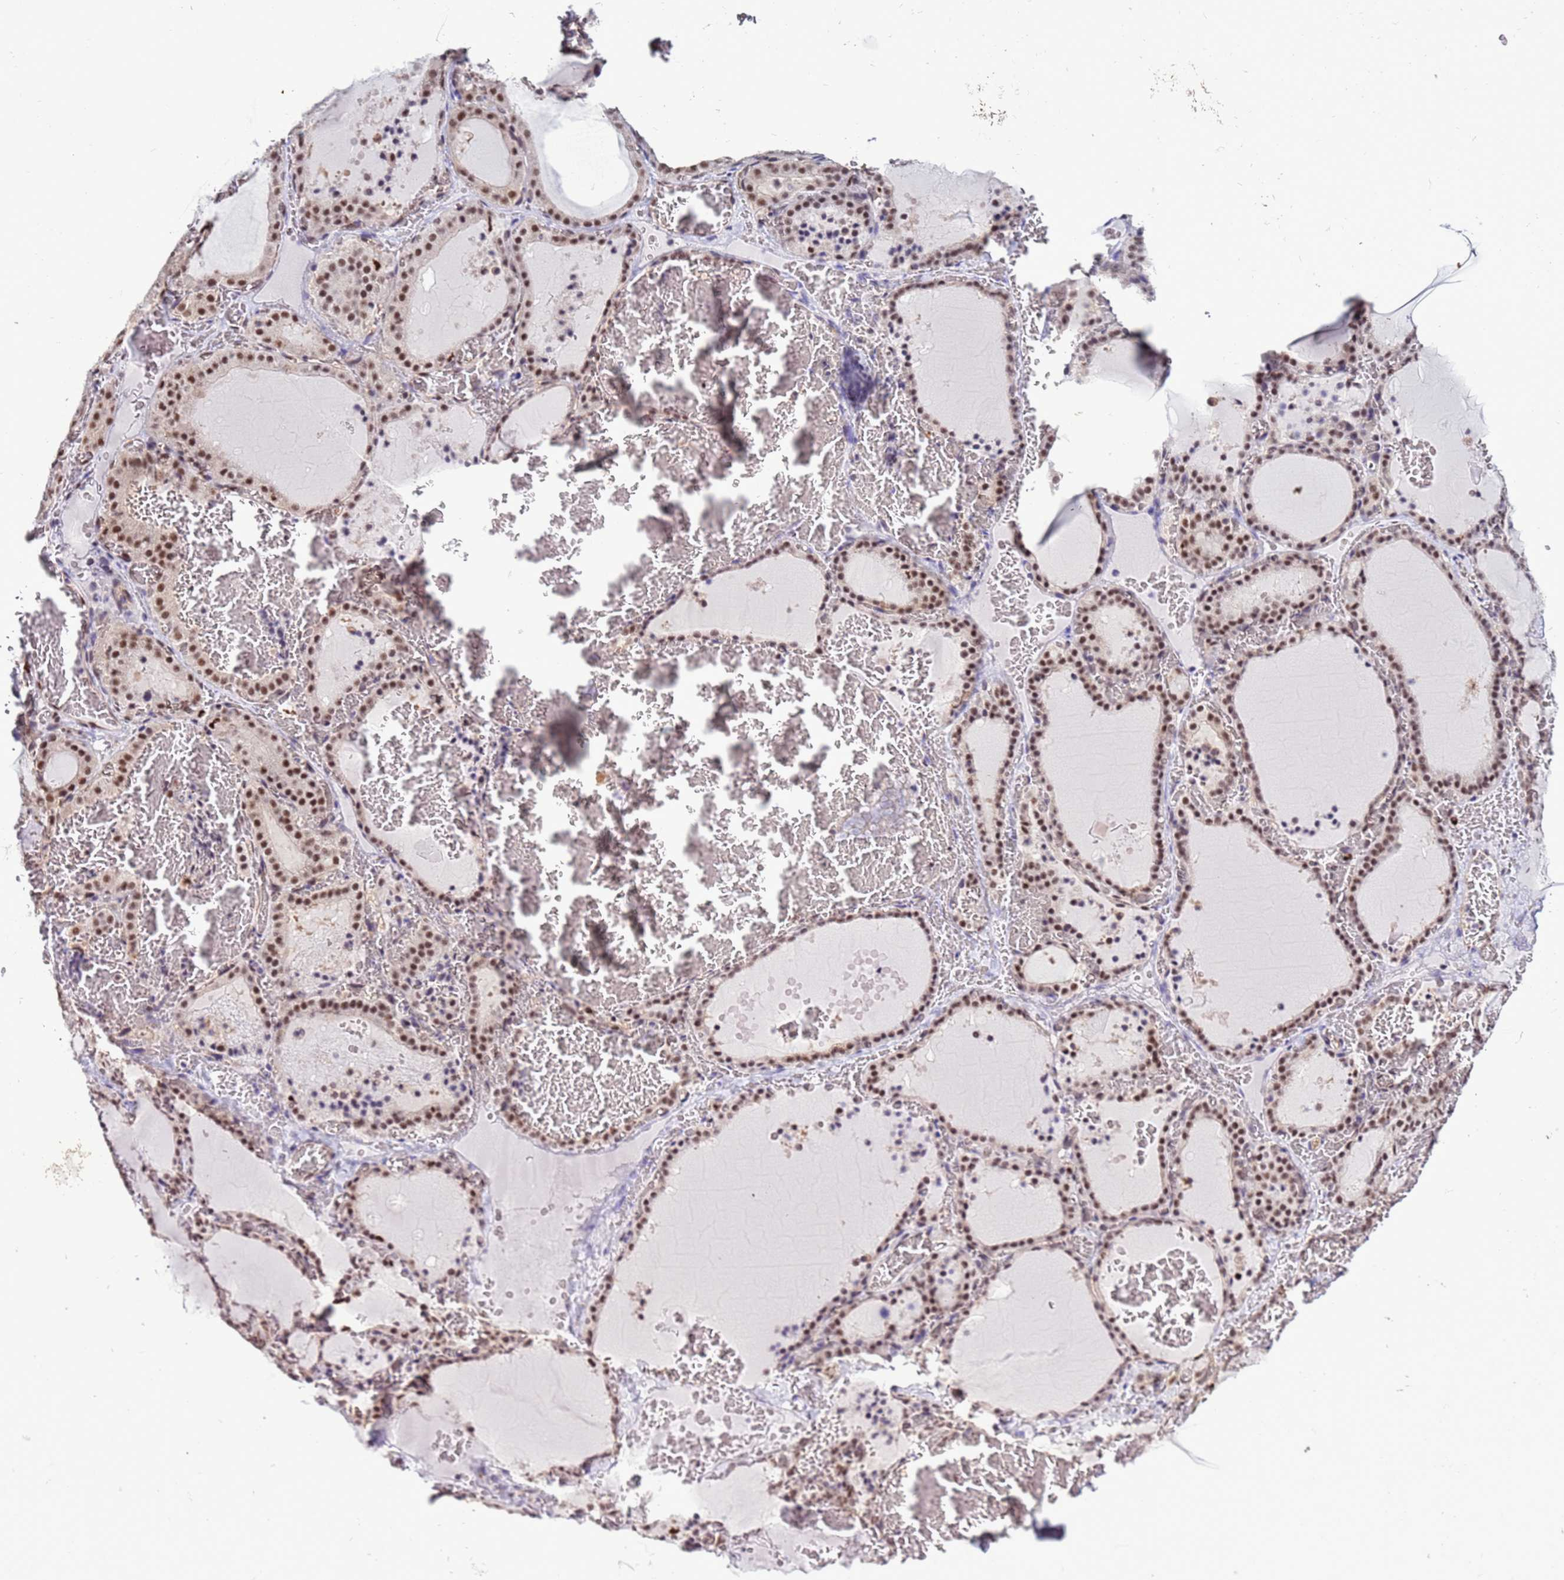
{"staining": {"intensity": "moderate", "quantity": ">75%", "location": "nuclear"}, "tissue": "thyroid gland", "cell_type": "Glandular cells", "image_type": "normal", "snomed": [{"axis": "morphology", "description": "Normal tissue, NOS"}, {"axis": "topography", "description": "Thyroid gland"}], "caption": "Protein expression analysis of normal human thyroid gland reveals moderate nuclear staining in approximately >75% of glandular cells. The staining is performed using DAB brown chromogen to label protein expression. The nuclei are counter-stained blue using hematoxylin.", "gene": "PRPF6", "patient": {"sex": "female", "age": 39}}